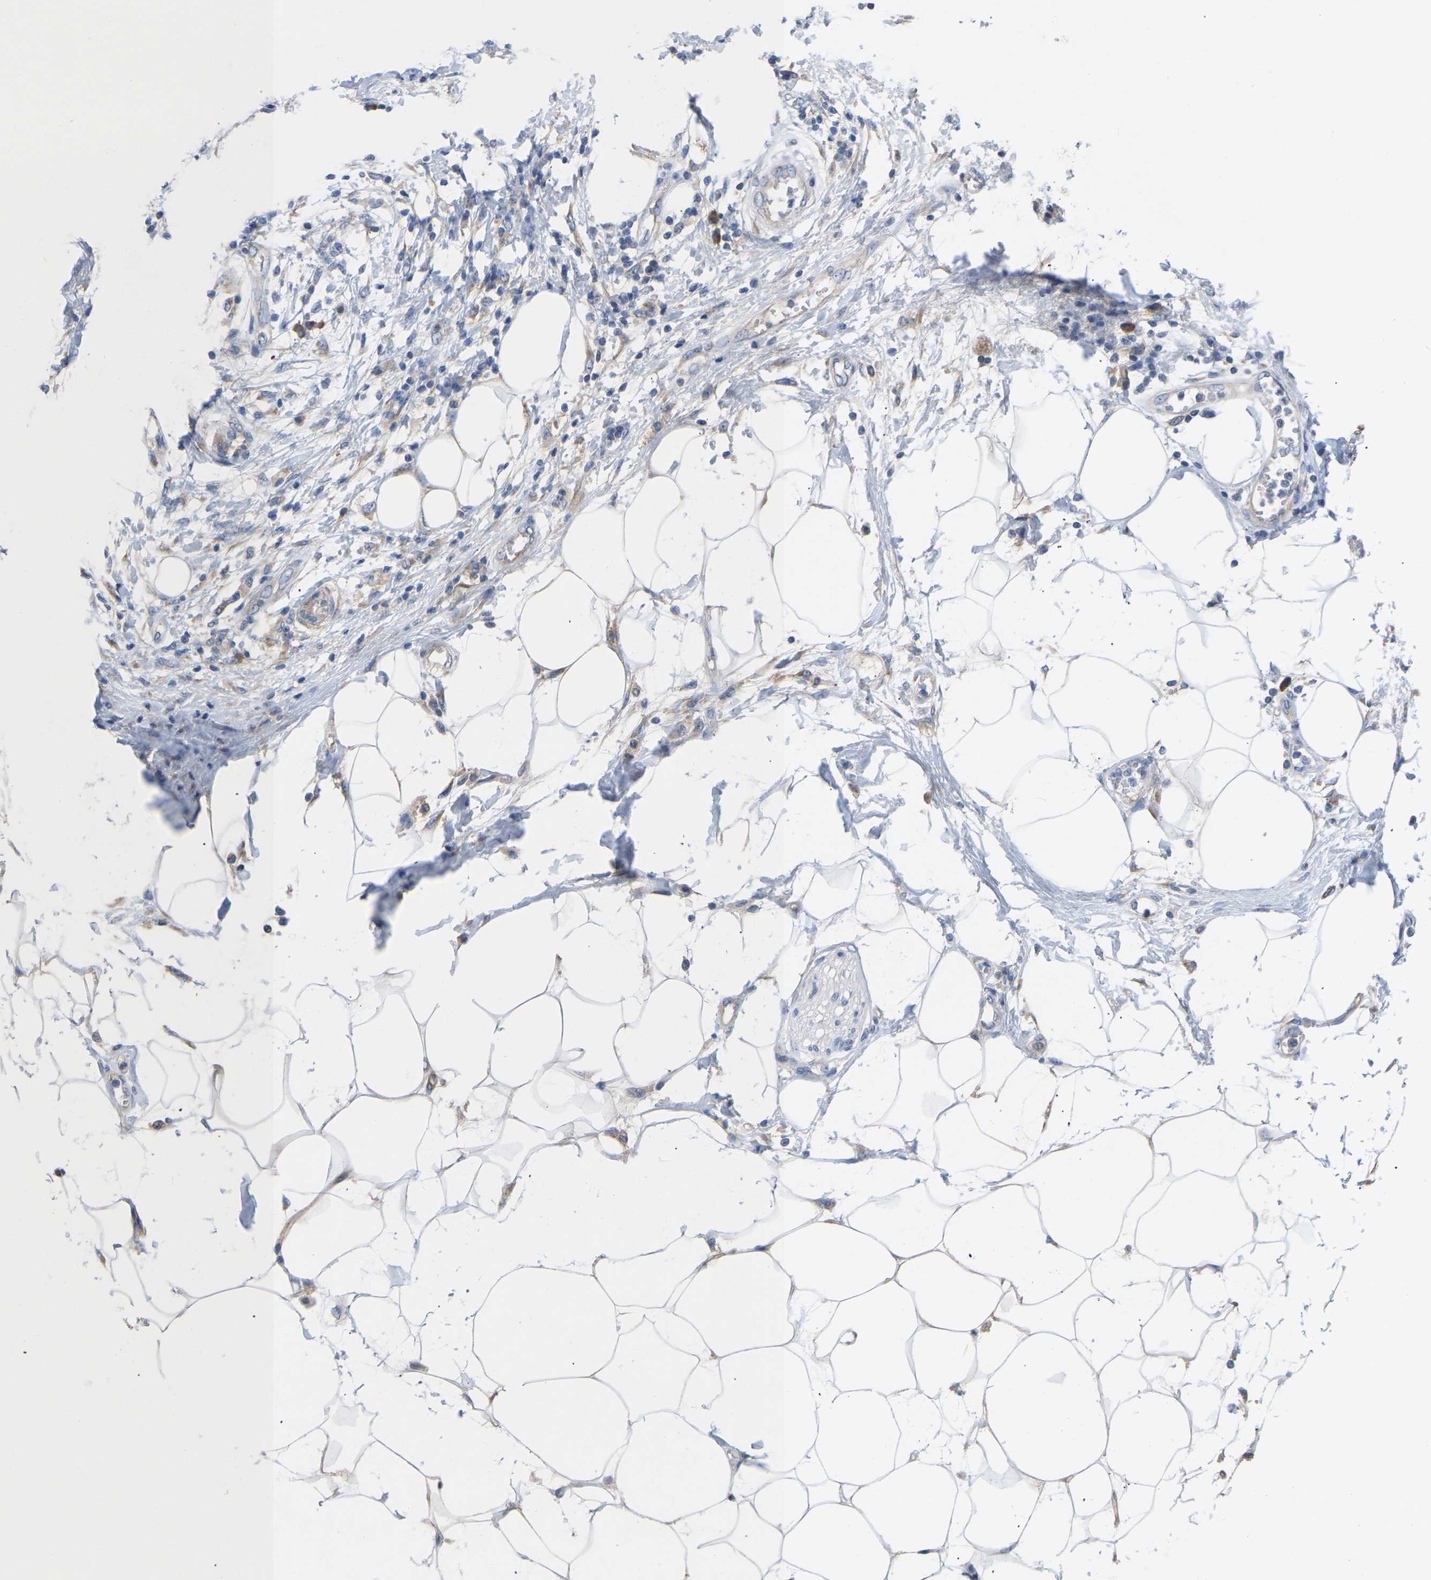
{"staining": {"intensity": "moderate", "quantity": ">75%", "location": "cytoplasmic/membranous"}, "tissue": "adipose tissue", "cell_type": "Adipocytes", "image_type": "normal", "snomed": [{"axis": "morphology", "description": "Normal tissue, NOS"}, {"axis": "morphology", "description": "Adenocarcinoma, NOS"}, {"axis": "topography", "description": "Duodenum"}, {"axis": "topography", "description": "Peripheral nerve tissue"}], "caption": "Moderate cytoplasmic/membranous protein expression is present in about >75% of adipocytes in adipose tissue. (Brightfield microscopy of DAB IHC at high magnification).", "gene": "ABCA10", "patient": {"sex": "female", "age": 60}}